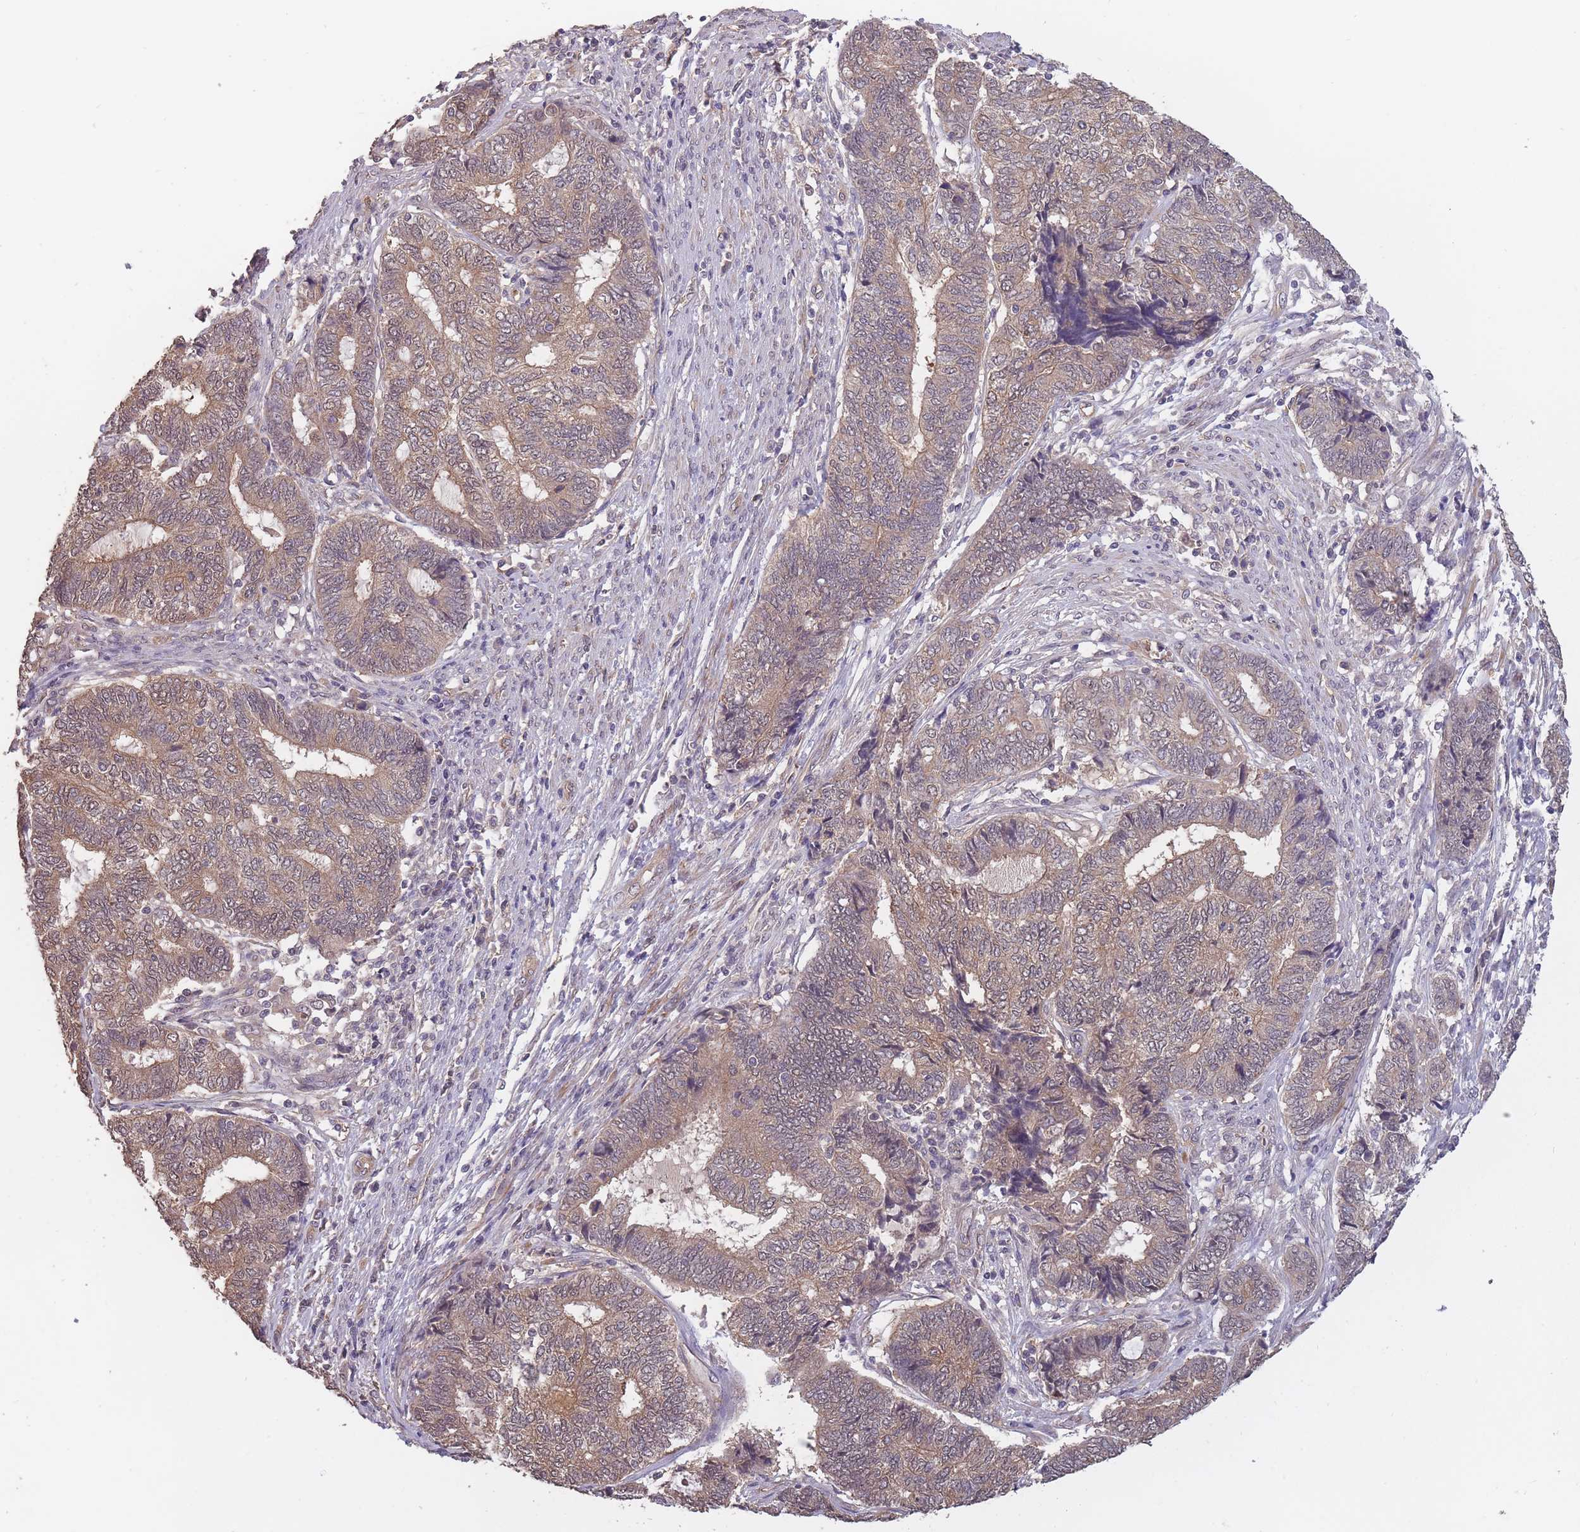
{"staining": {"intensity": "weak", "quantity": ">75%", "location": "cytoplasmic/membranous"}, "tissue": "endometrial cancer", "cell_type": "Tumor cells", "image_type": "cancer", "snomed": [{"axis": "morphology", "description": "Adenocarcinoma, NOS"}, {"axis": "topography", "description": "Uterus"}, {"axis": "topography", "description": "Endometrium"}], "caption": "Adenocarcinoma (endometrial) tissue reveals weak cytoplasmic/membranous staining in approximately >75% of tumor cells (DAB (3,3'-diaminobenzidine) IHC, brown staining for protein, blue staining for nuclei).", "gene": "KIAA1755", "patient": {"sex": "female", "age": 70}}